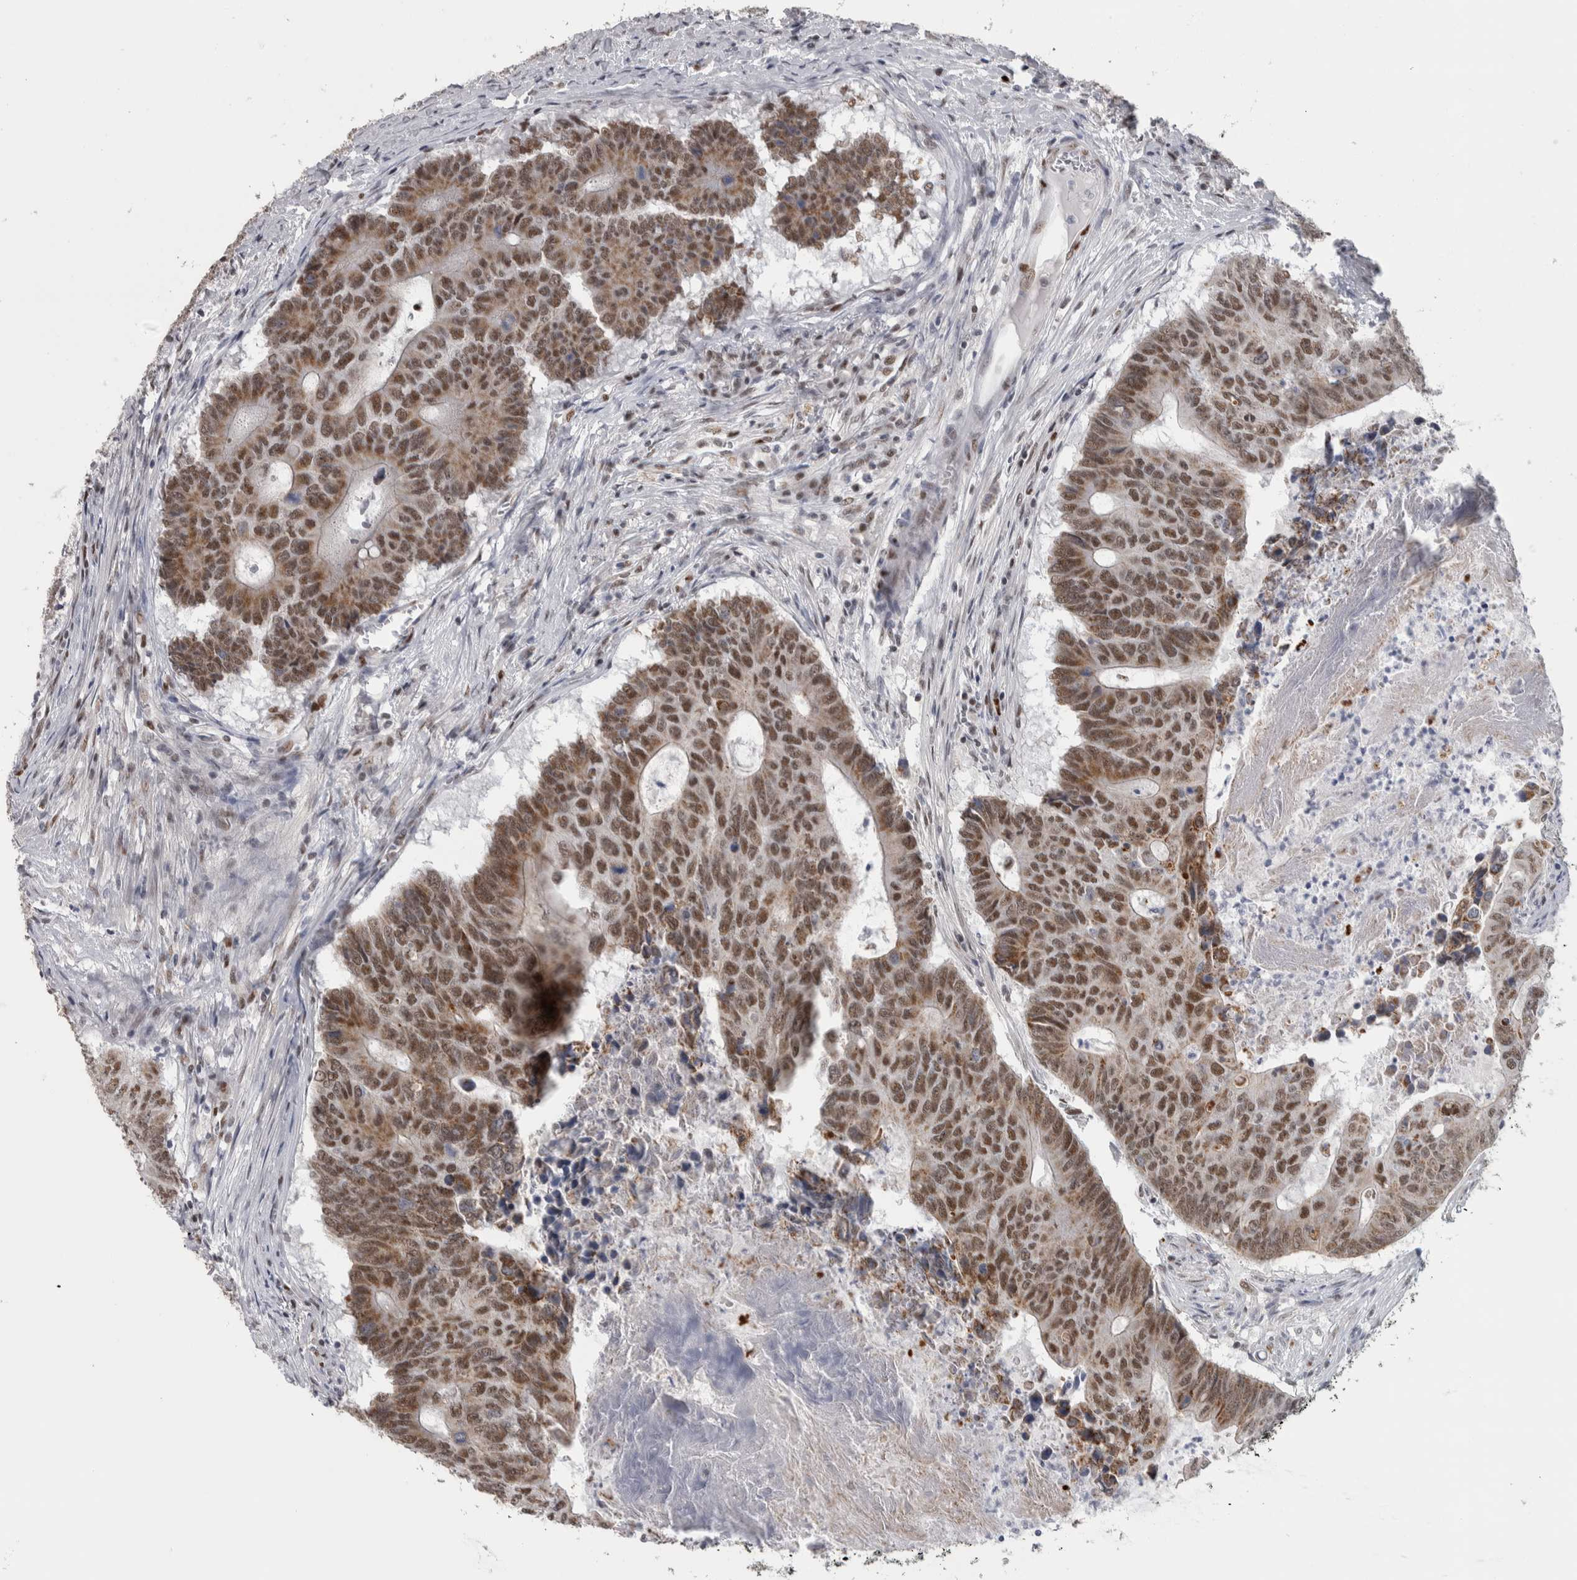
{"staining": {"intensity": "strong", "quantity": ">75%", "location": "cytoplasmic/membranous,nuclear"}, "tissue": "colorectal cancer", "cell_type": "Tumor cells", "image_type": "cancer", "snomed": [{"axis": "morphology", "description": "Adenocarcinoma, NOS"}, {"axis": "topography", "description": "Colon"}], "caption": "An immunohistochemistry (IHC) photomicrograph of tumor tissue is shown. Protein staining in brown highlights strong cytoplasmic/membranous and nuclear positivity in colorectal adenocarcinoma within tumor cells.", "gene": "HEXIM2", "patient": {"sex": "male", "age": 87}}